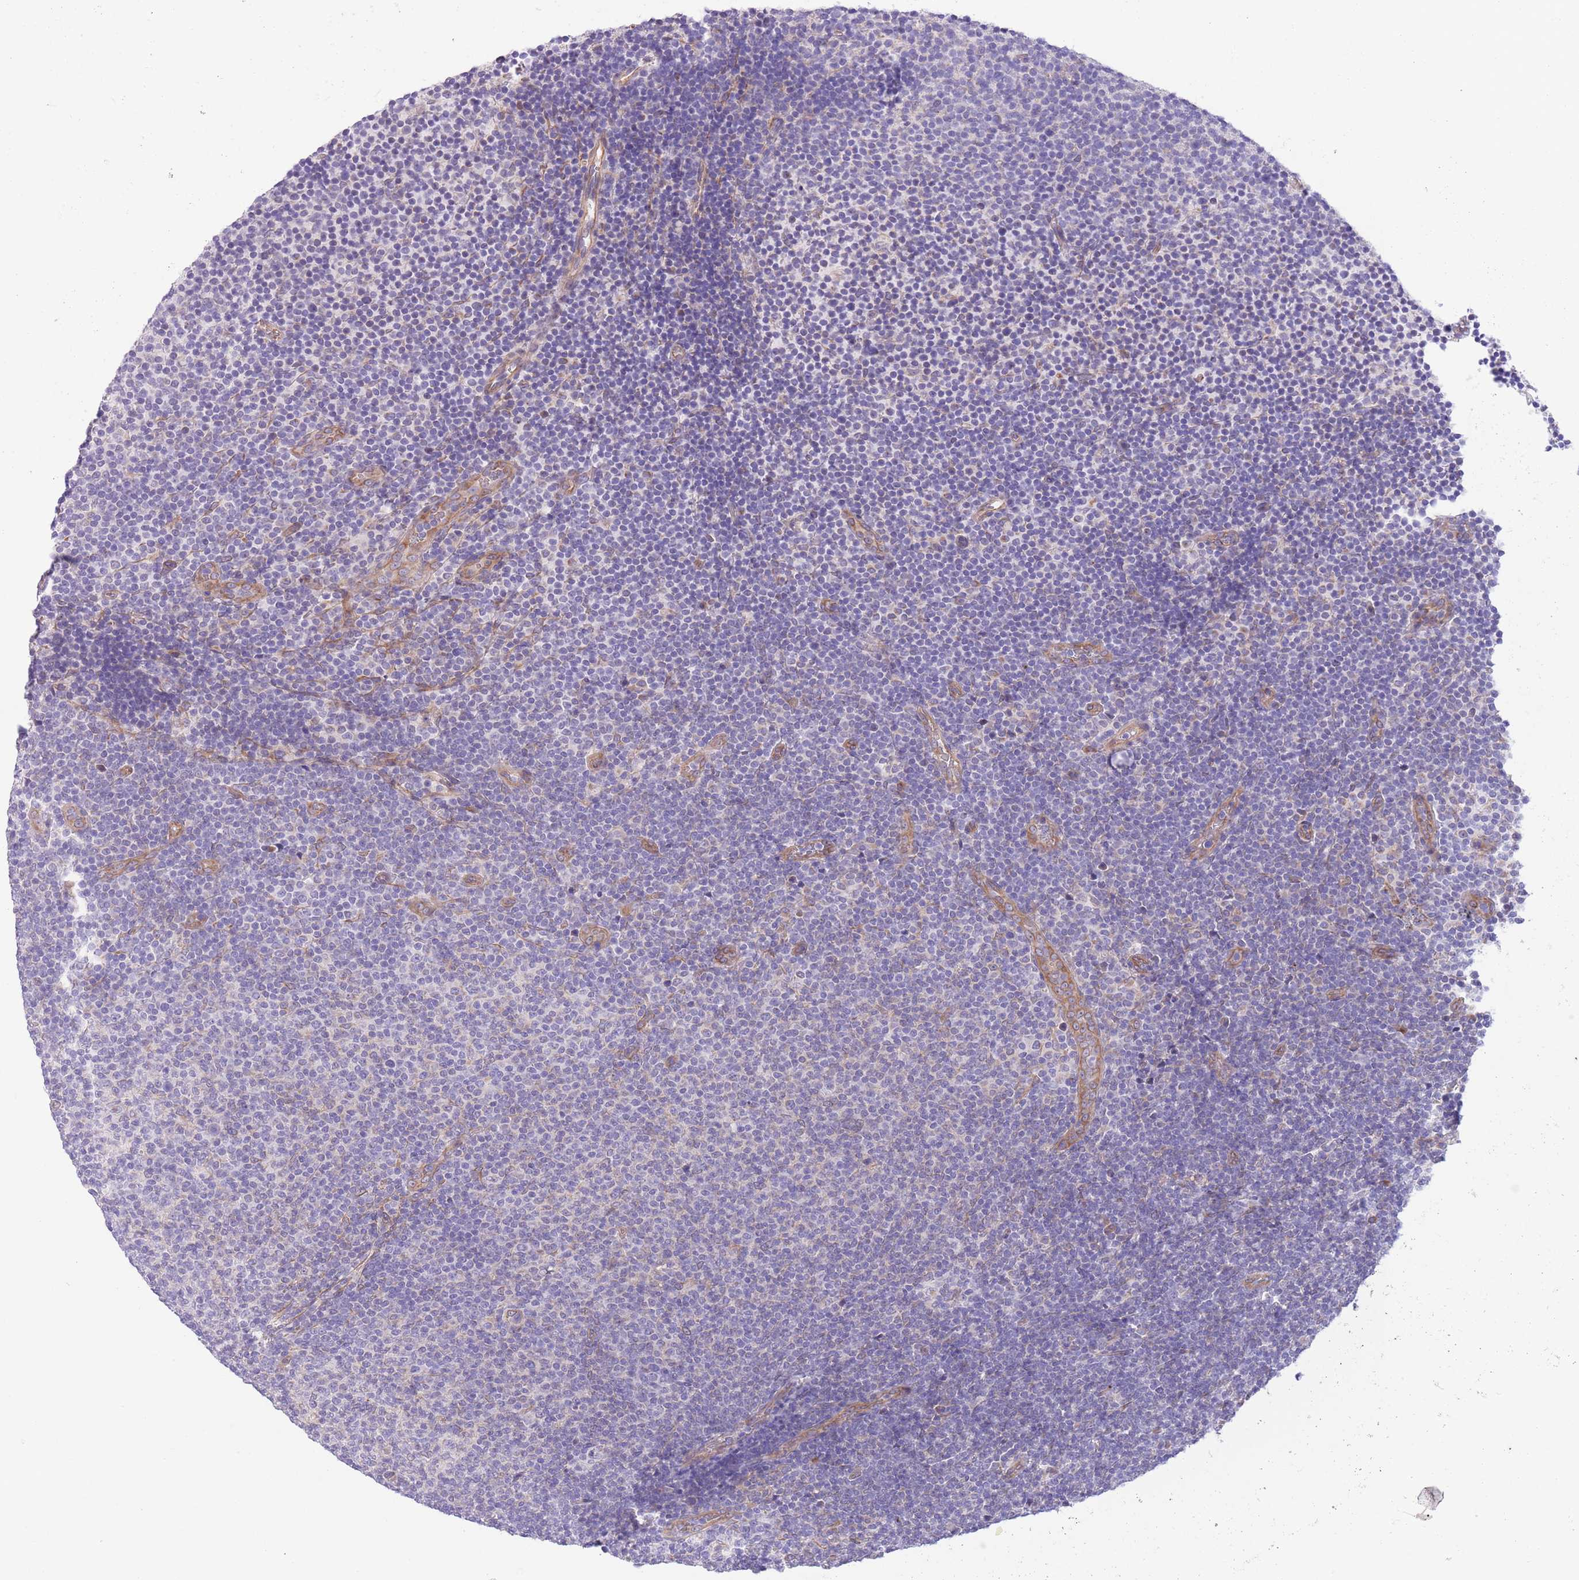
{"staining": {"intensity": "negative", "quantity": "none", "location": "none"}, "tissue": "lymphoma", "cell_type": "Tumor cells", "image_type": "cancer", "snomed": [{"axis": "morphology", "description": "Malignant lymphoma, non-Hodgkin's type, Low grade"}, {"axis": "topography", "description": "Lymph node"}], "caption": "Lymphoma stained for a protein using immunohistochemistry demonstrates no positivity tumor cells.", "gene": "WWOX", "patient": {"sex": "male", "age": 66}}